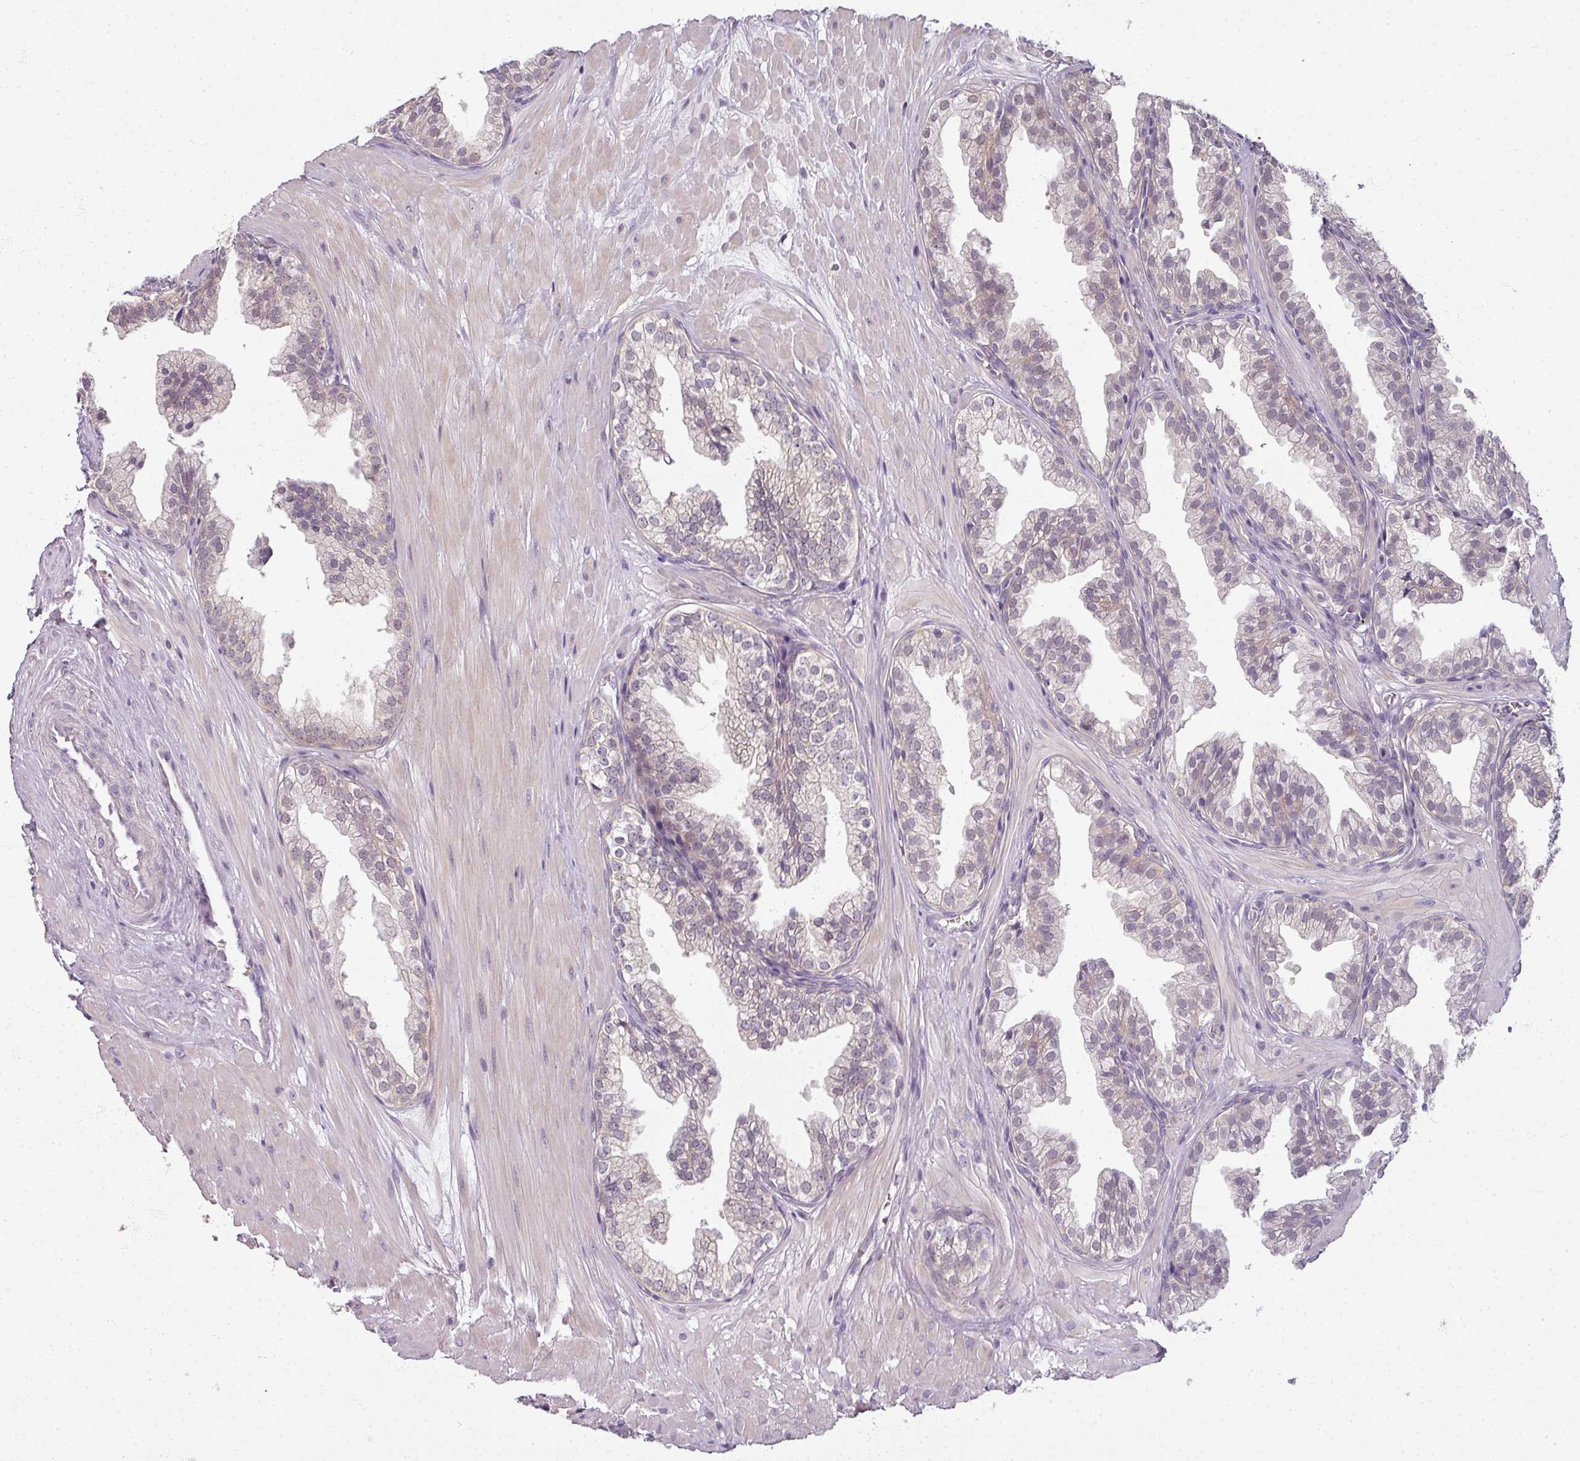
{"staining": {"intensity": "weak", "quantity": "<25%", "location": "cytoplasmic/membranous,nuclear"}, "tissue": "prostate", "cell_type": "Glandular cells", "image_type": "normal", "snomed": [{"axis": "morphology", "description": "Normal tissue, NOS"}, {"axis": "topography", "description": "Prostate"}, {"axis": "topography", "description": "Peripheral nerve tissue"}], "caption": "Immunohistochemical staining of unremarkable prostate reveals no significant expression in glandular cells. (DAB (3,3'-diaminobenzidine) immunohistochemistry (IHC) visualized using brightfield microscopy, high magnification).", "gene": "MYMK", "patient": {"sex": "male", "age": 55}}